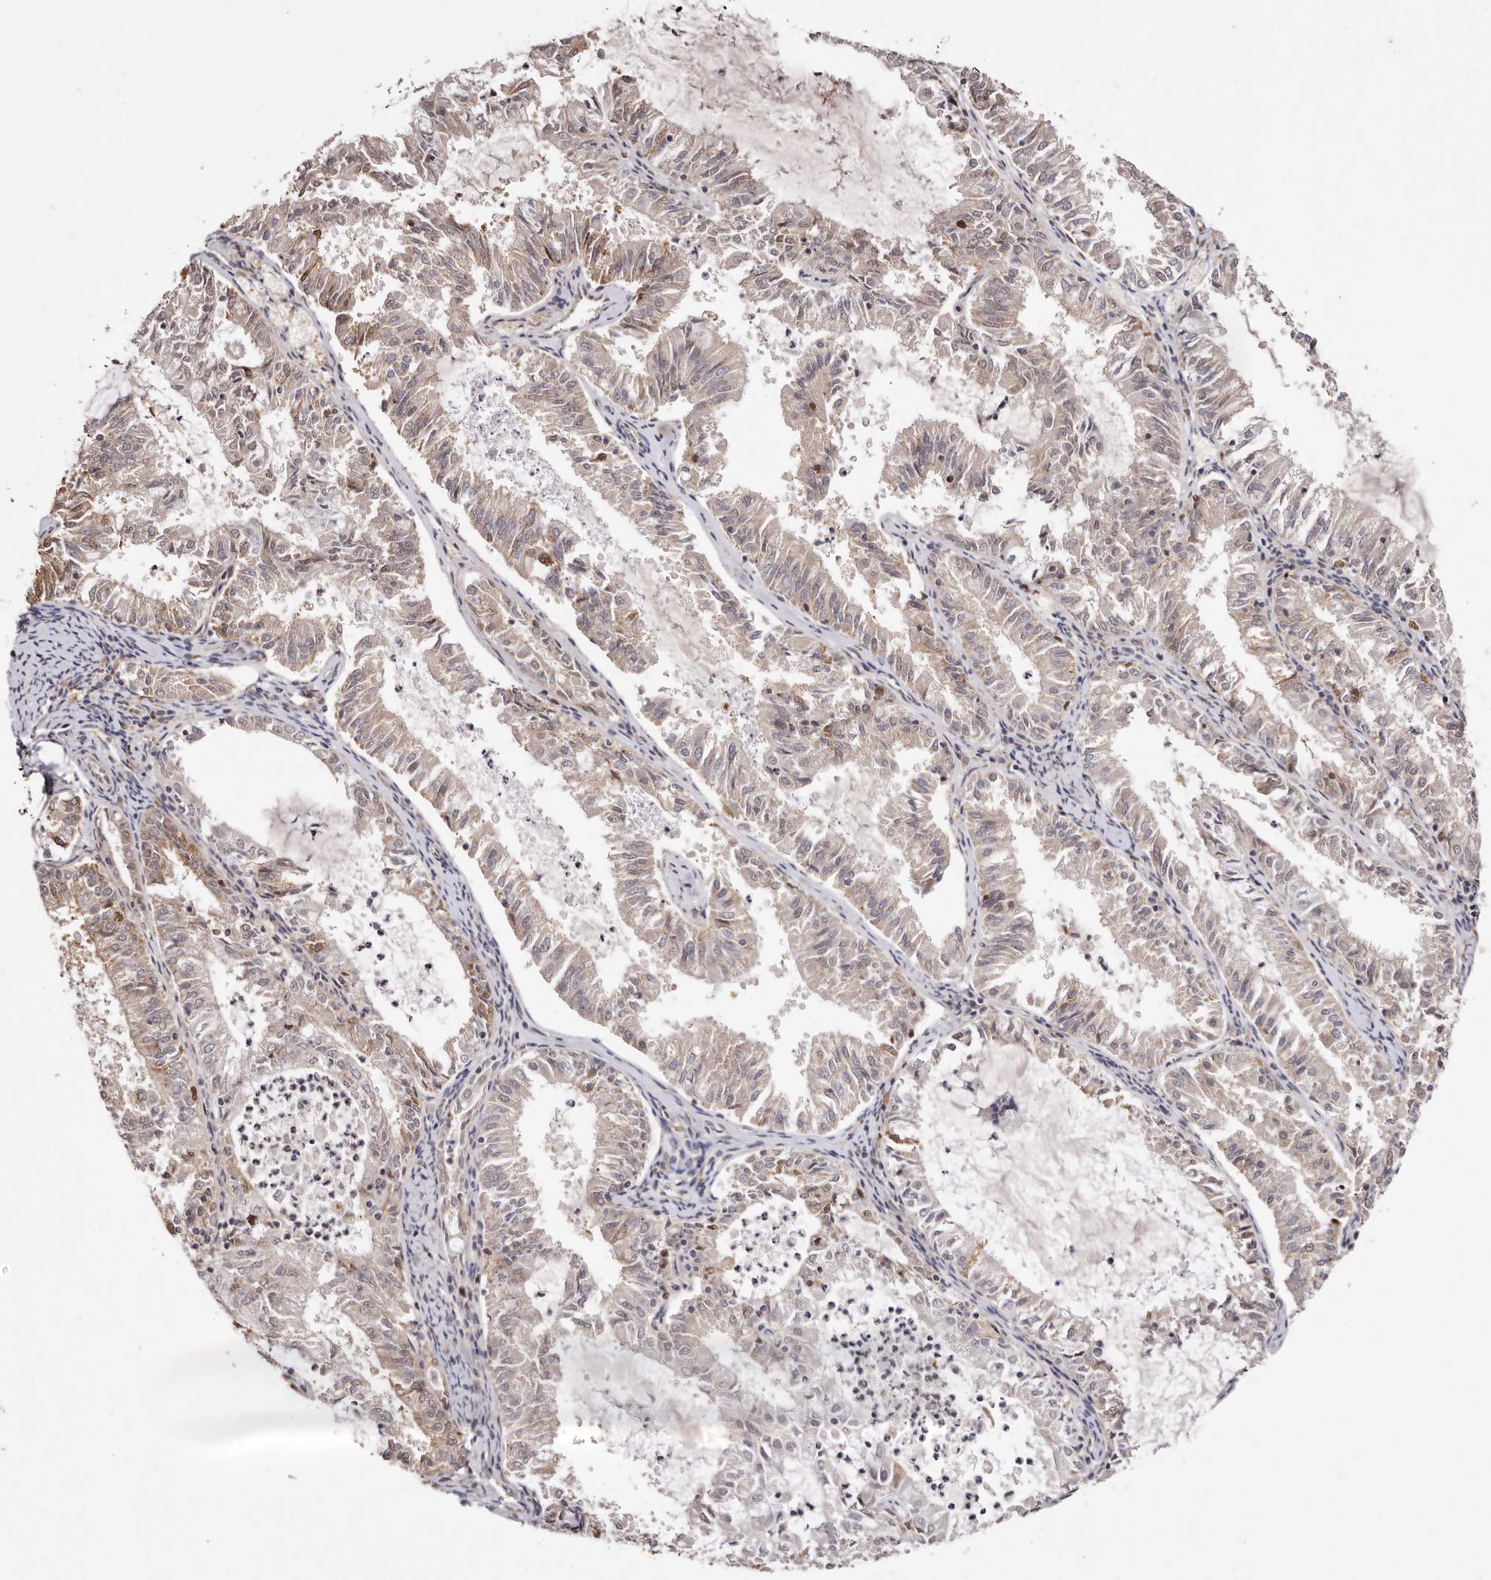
{"staining": {"intensity": "weak", "quantity": "25%-75%", "location": "cytoplasmic/membranous,nuclear"}, "tissue": "endometrial cancer", "cell_type": "Tumor cells", "image_type": "cancer", "snomed": [{"axis": "morphology", "description": "Adenocarcinoma, NOS"}, {"axis": "topography", "description": "Endometrium"}], "caption": "Protein analysis of endometrial adenocarcinoma tissue reveals weak cytoplasmic/membranous and nuclear staining in approximately 25%-75% of tumor cells. (Stains: DAB (3,3'-diaminobenzidine) in brown, nuclei in blue, Microscopy: brightfield microscopy at high magnification).", "gene": "NOTCH1", "patient": {"sex": "female", "age": 57}}